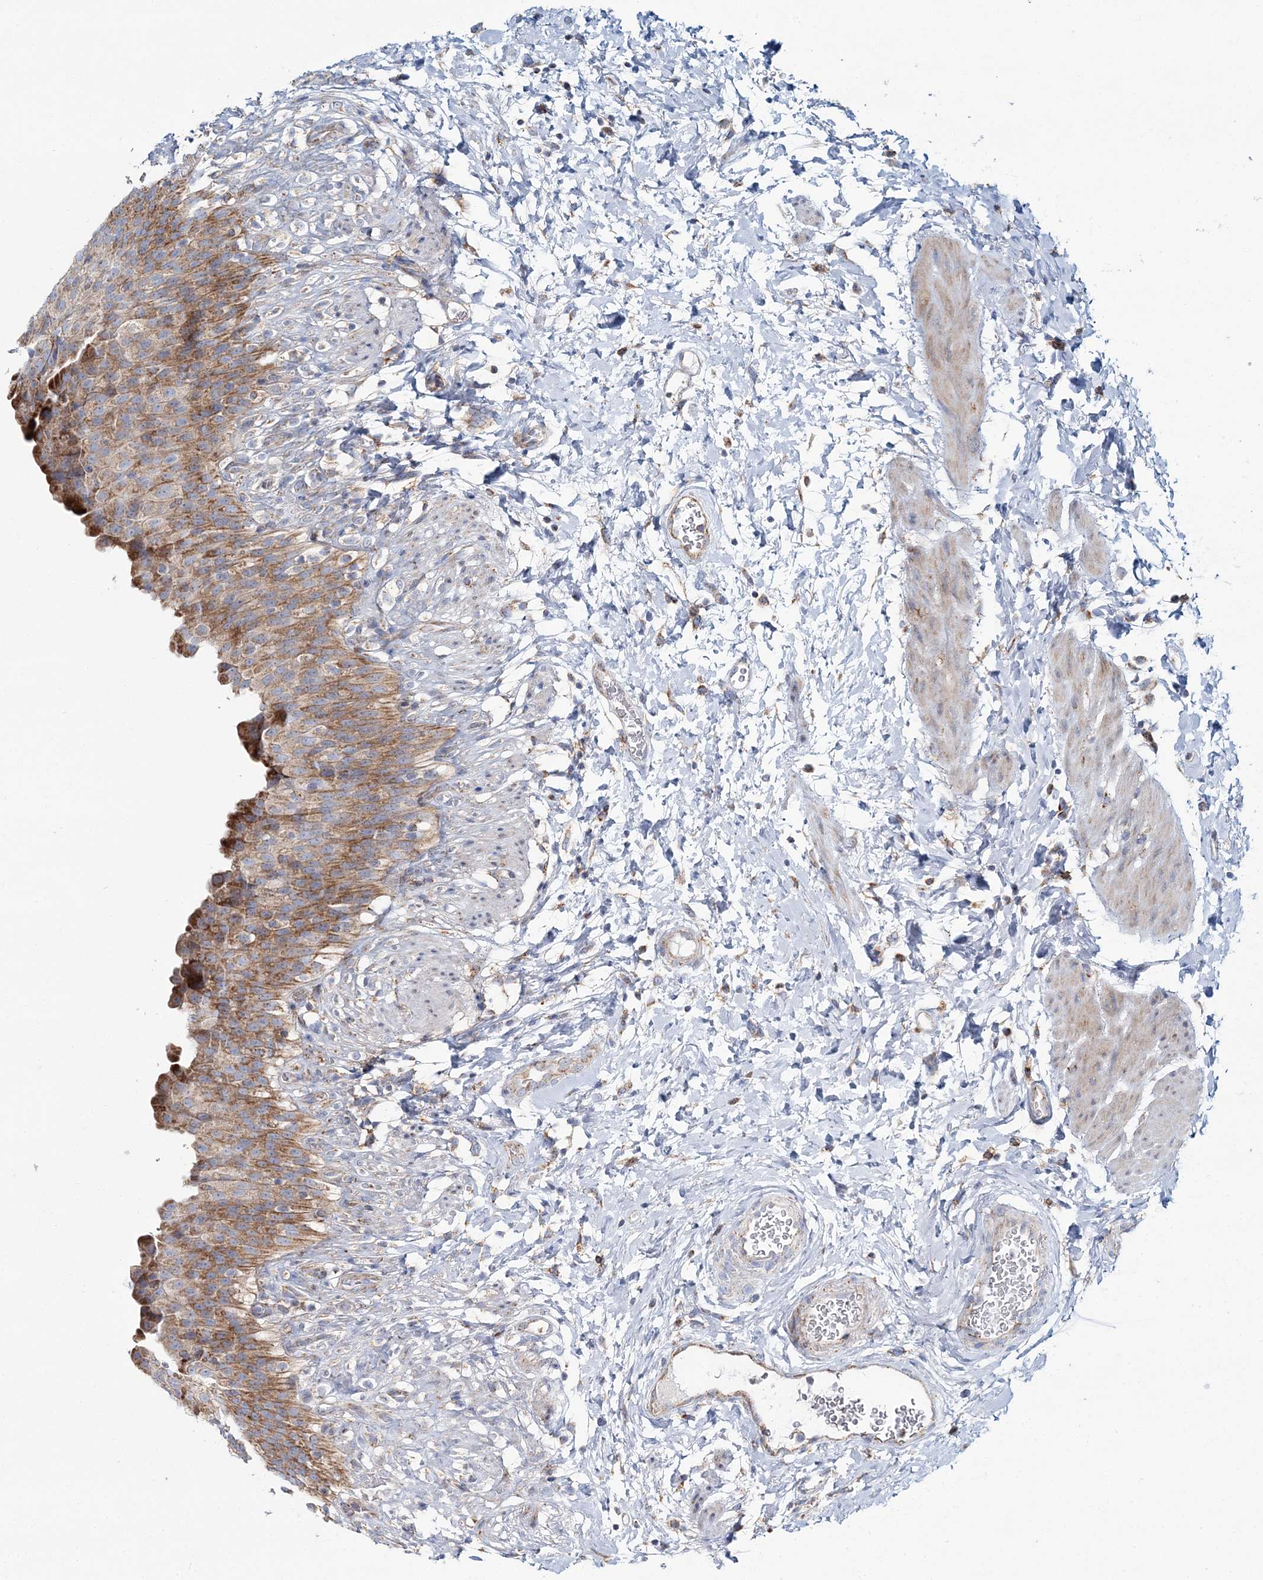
{"staining": {"intensity": "moderate", "quantity": ">75%", "location": "cytoplasmic/membranous"}, "tissue": "urinary bladder", "cell_type": "Urothelial cells", "image_type": "normal", "snomed": [{"axis": "morphology", "description": "Normal tissue, NOS"}, {"axis": "topography", "description": "Urinary bladder"}], "caption": "Urothelial cells display medium levels of moderate cytoplasmic/membranous positivity in about >75% of cells in benign human urinary bladder.", "gene": "ARHGAP6", "patient": {"sex": "female", "age": 79}}